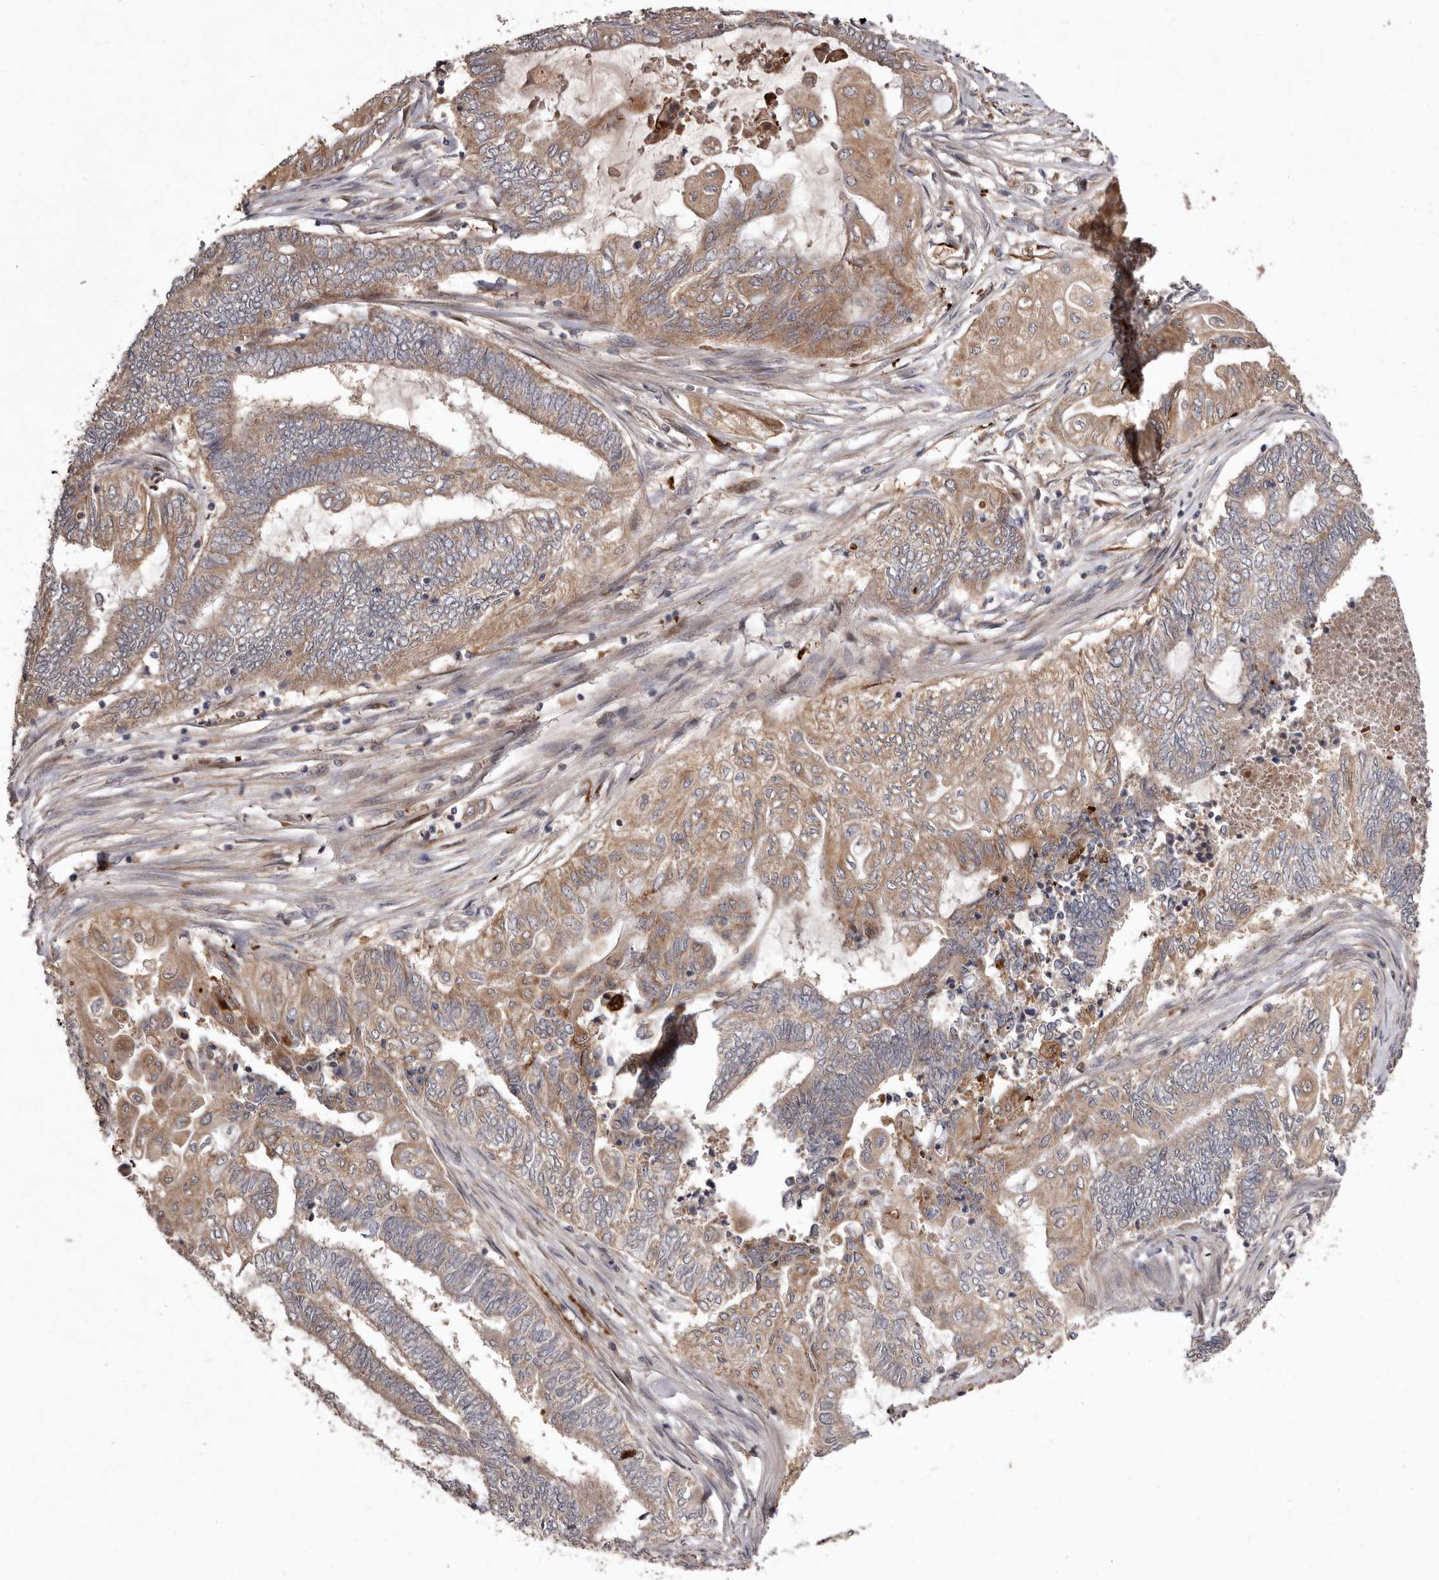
{"staining": {"intensity": "moderate", "quantity": ">75%", "location": "cytoplasmic/membranous"}, "tissue": "endometrial cancer", "cell_type": "Tumor cells", "image_type": "cancer", "snomed": [{"axis": "morphology", "description": "Adenocarcinoma, NOS"}, {"axis": "topography", "description": "Uterus"}, {"axis": "topography", "description": "Endometrium"}], "caption": "Adenocarcinoma (endometrial) was stained to show a protein in brown. There is medium levels of moderate cytoplasmic/membranous expression in about >75% of tumor cells.", "gene": "FLAD1", "patient": {"sex": "female", "age": 70}}